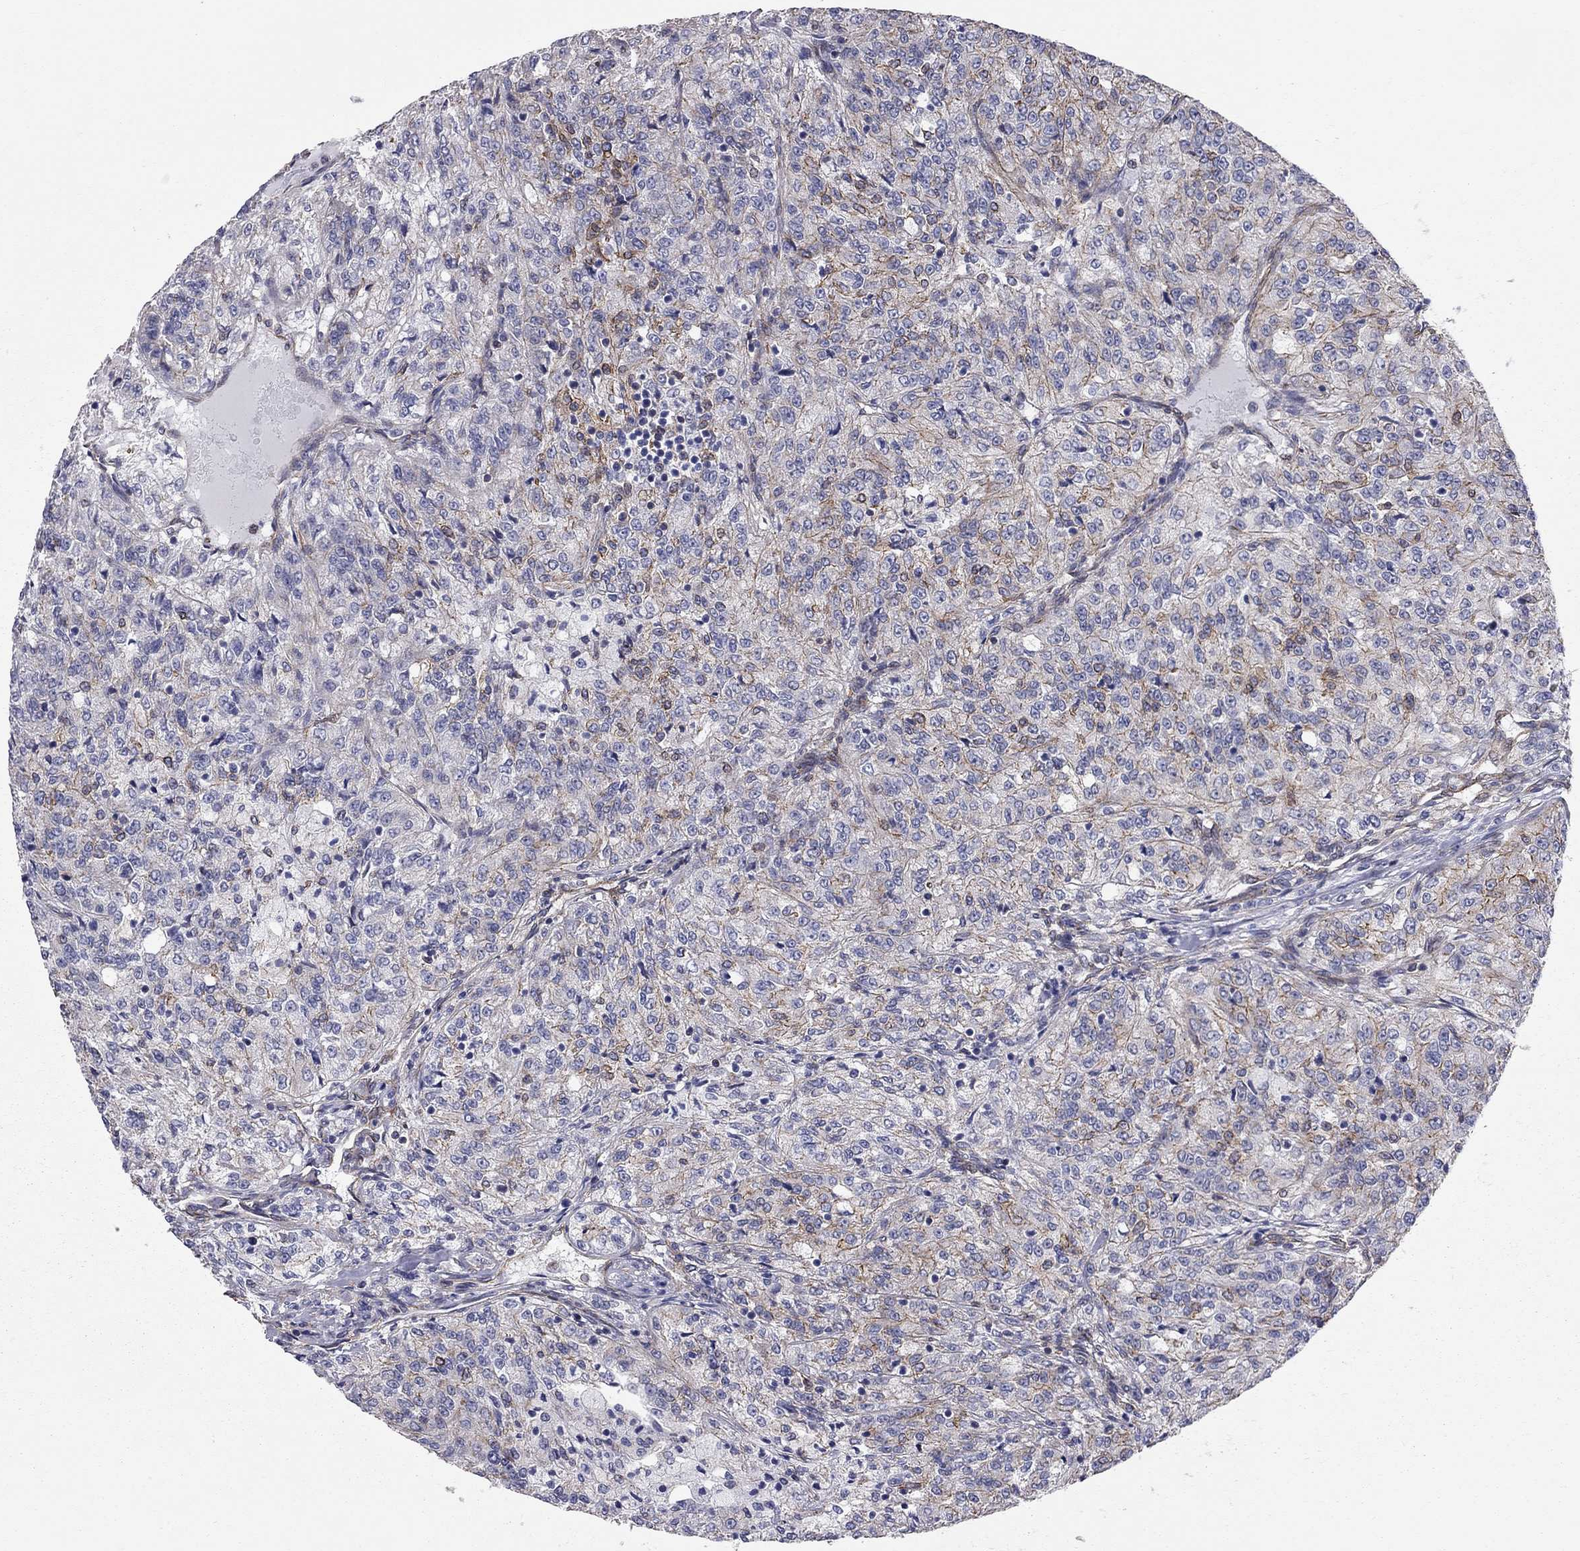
{"staining": {"intensity": "strong", "quantity": "<25%", "location": "cytoplasmic/membranous"}, "tissue": "renal cancer", "cell_type": "Tumor cells", "image_type": "cancer", "snomed": [{"axis": "morphology", "description": "Adenocarcinoma, NOS"}, {"axis": "topography", "description": "Kidney"}], "caption": "Immunohistochemical staining of renal cancer (adenocarcinoma) exhibits medium levels of strong cytoplasmic/membranous staining in approximately <25% of tumor cells.", "gene": "BICDL2", "patient": {"sex": "female", "age": 63}}